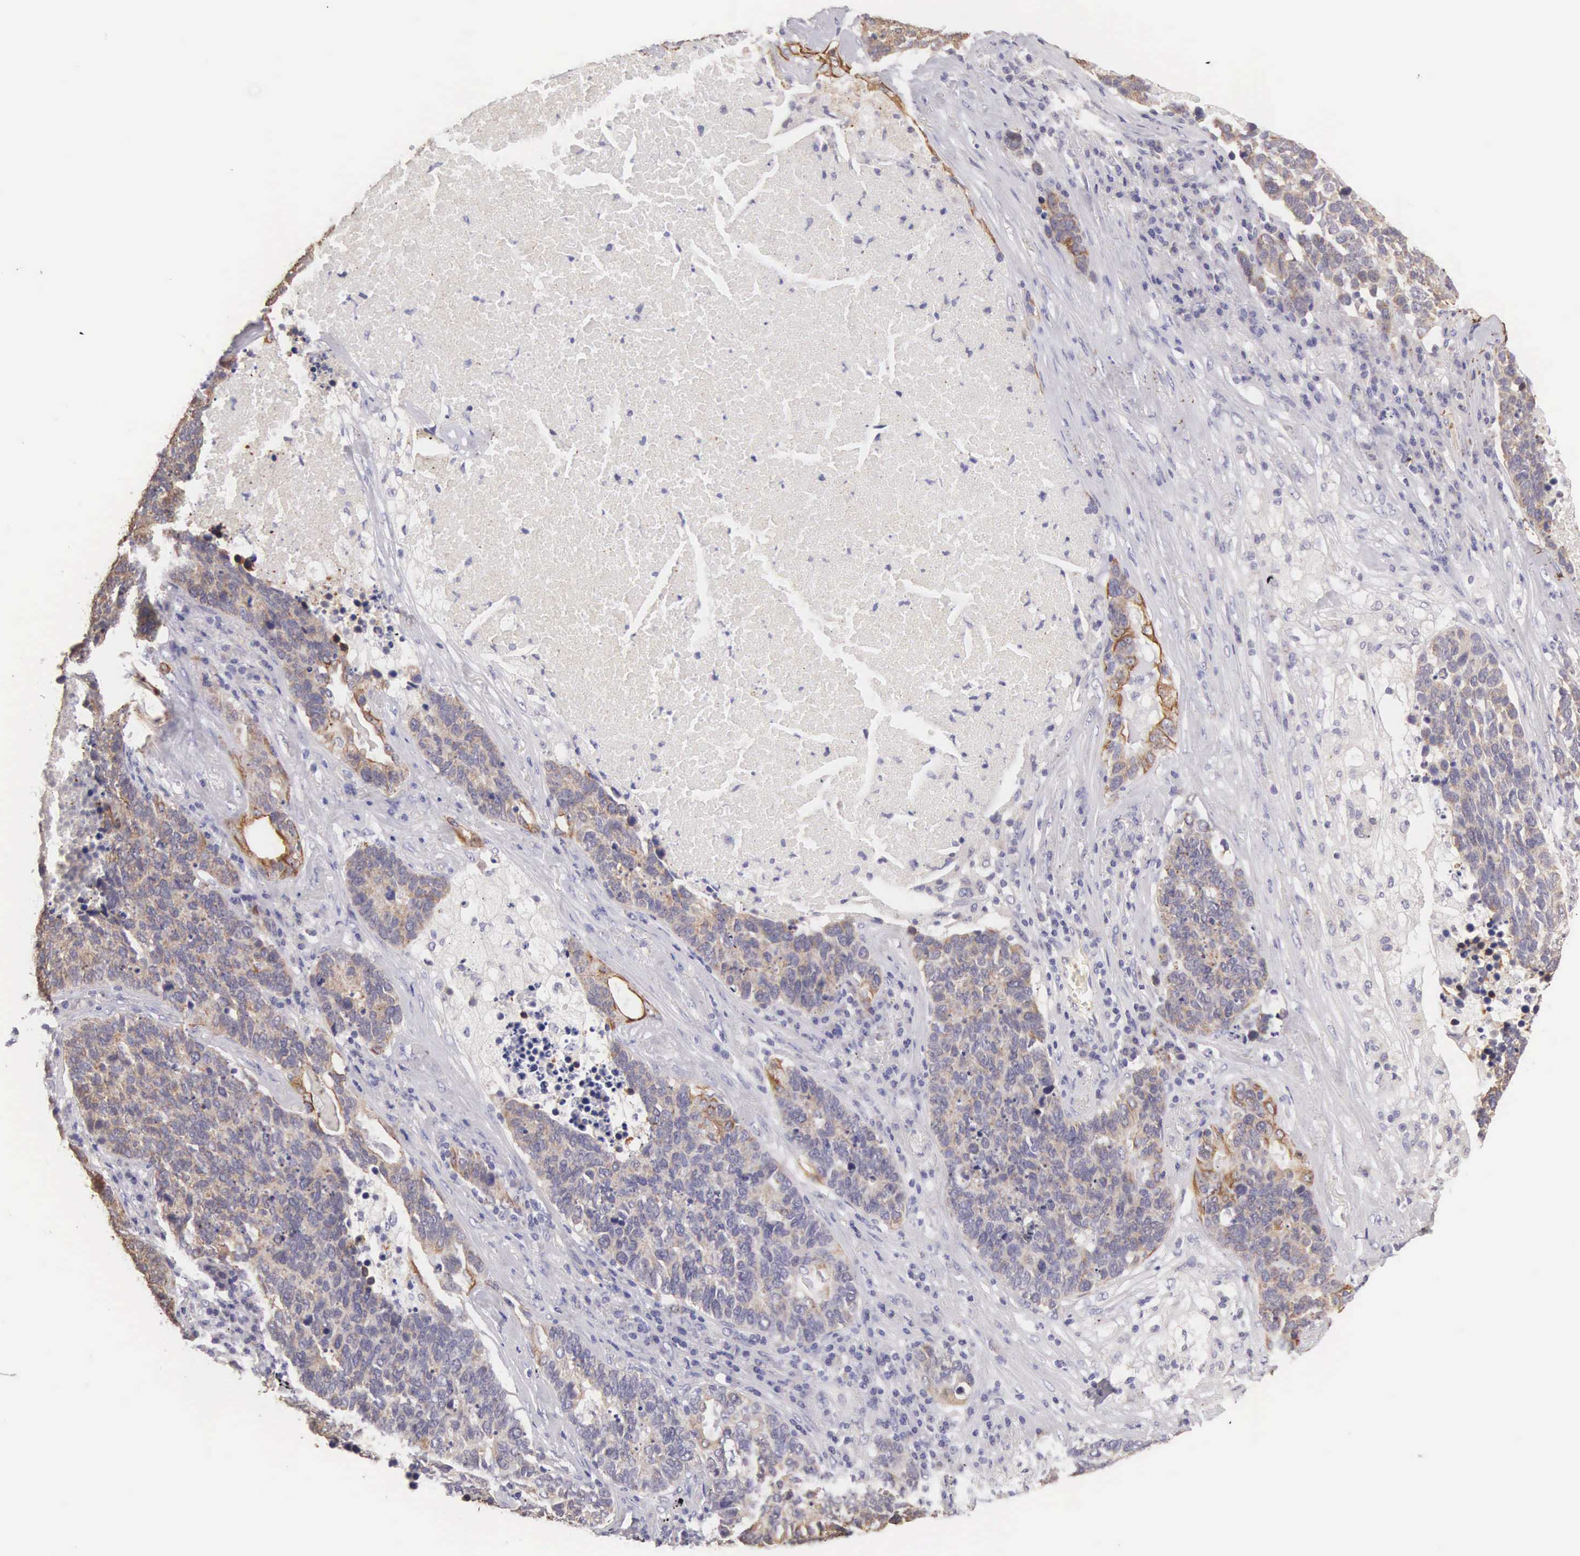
{"staining": {"intensity": "weak", "quantity": "25%-75%", "location": "cytoplasmic/membranous"}, "tissue": "lung cancer", "cell_type": "Tumor cells", "image_type": "cancer", "snomed": [{"axis": "morphology", "description": "Neoplasm, malignant, NOS"}, {"axis": "topography", "description": "Lung"}], "caption": "Lung cancer (malignant neoplasm) was stained to show a protein in brown. There is low levels of weak cytoplasmic/membranous positivity in about 25%-75% of tumor cells.", "gene": "PIR", "patient": {"sex": "female", "age": 75}}